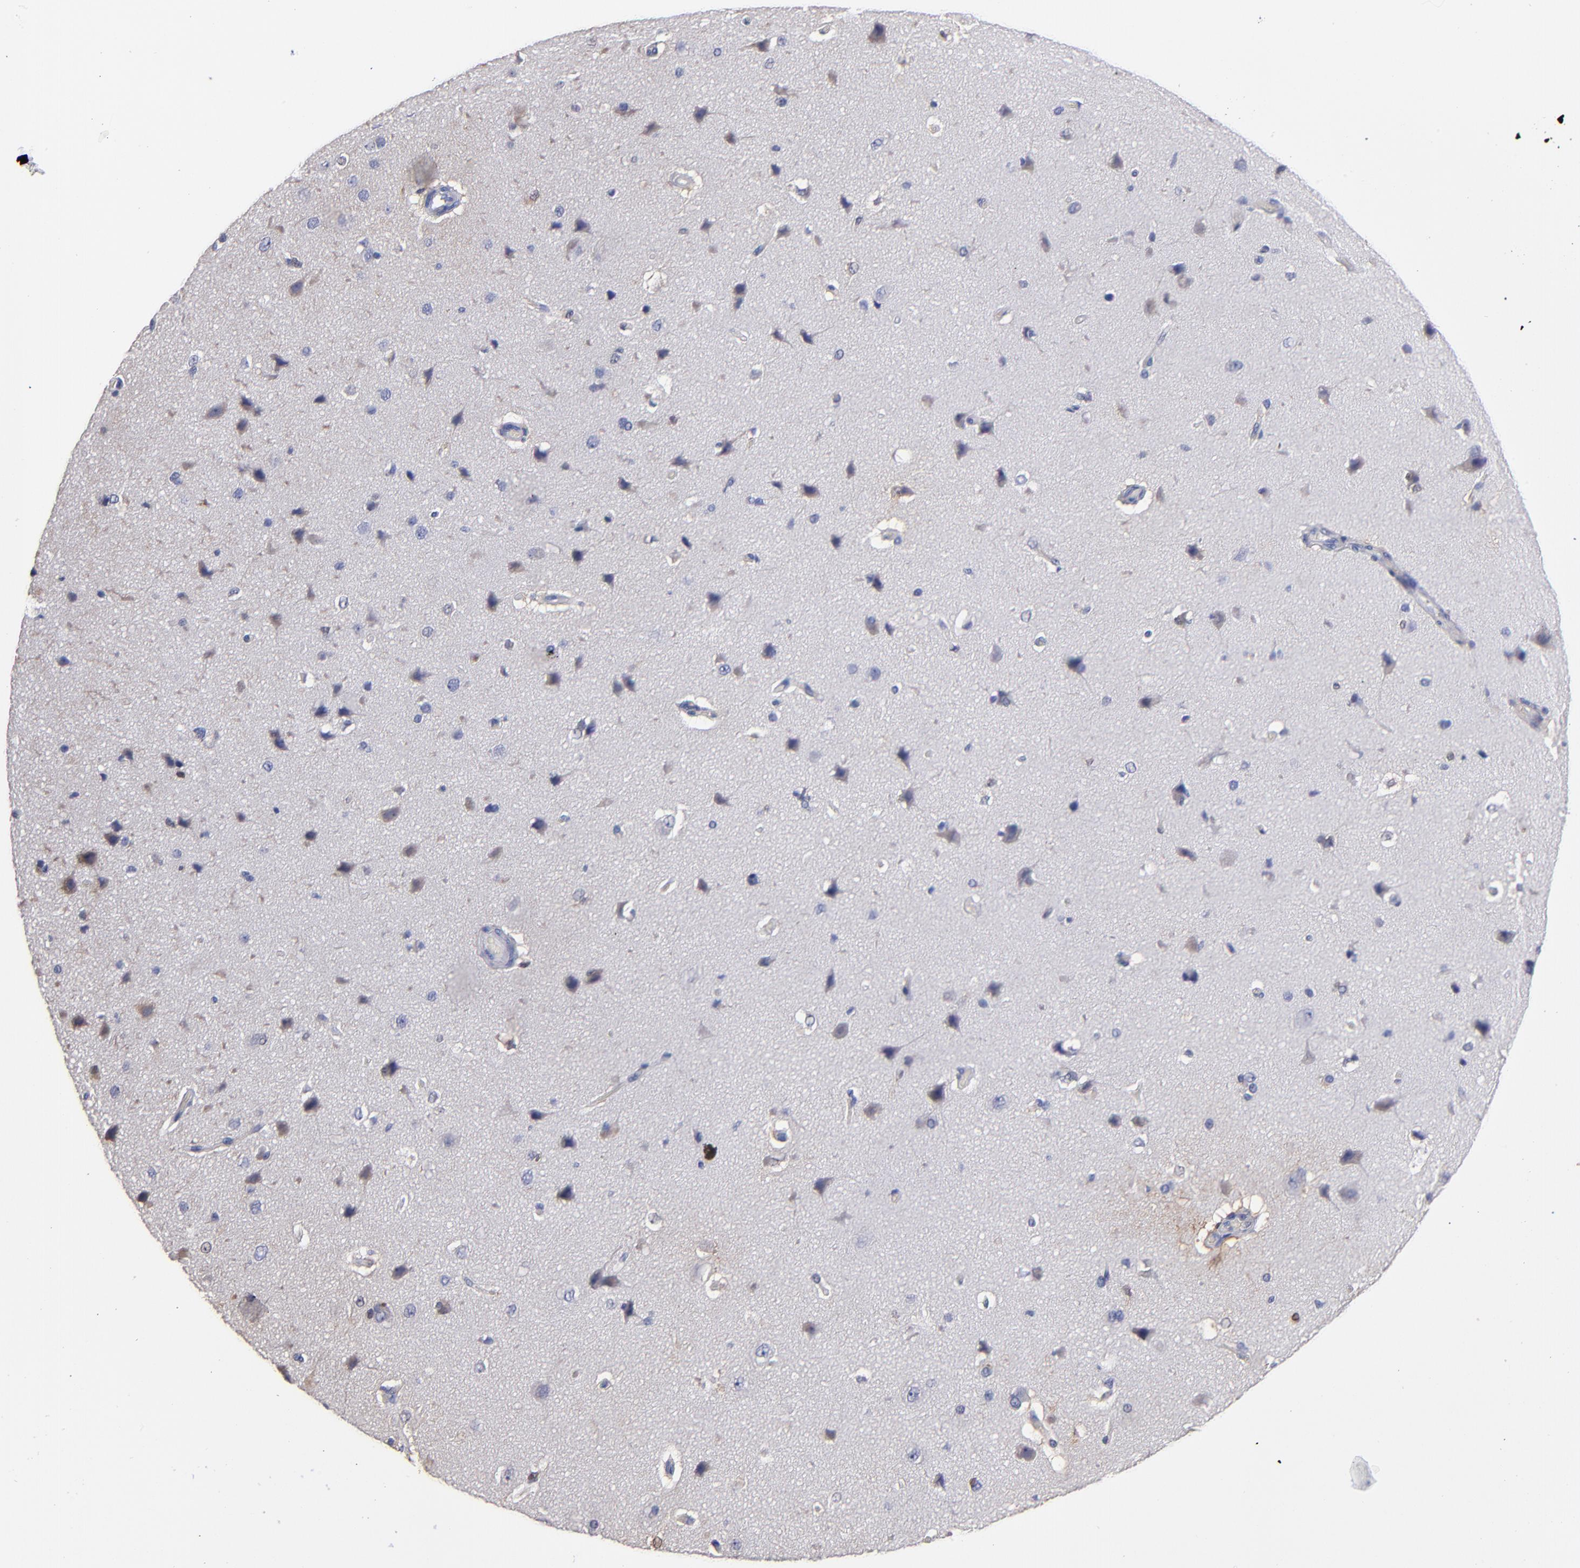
{"staining": {"intensity": "negative", "quantity": "none", "location": "none"}, "tissue": "cerebral cortex", "cell_type": "Endothelial cells", "image_type": "normal", "snomed": [{"axis": "morphology", "description": "Normal tissue, NOS"}, {"axis": "topography", "description": "Cerebral cortex"}], "caption": "The IHC histopathology image has no significant staining in endothelial cells of cerebral cortex. Brightfield microscopy of IHC stained with DAB (brown) and hematoxylin (blue), captured at high magnification.", "gene": "FABP4", "patient": {"sex": "female", "age": 45}}